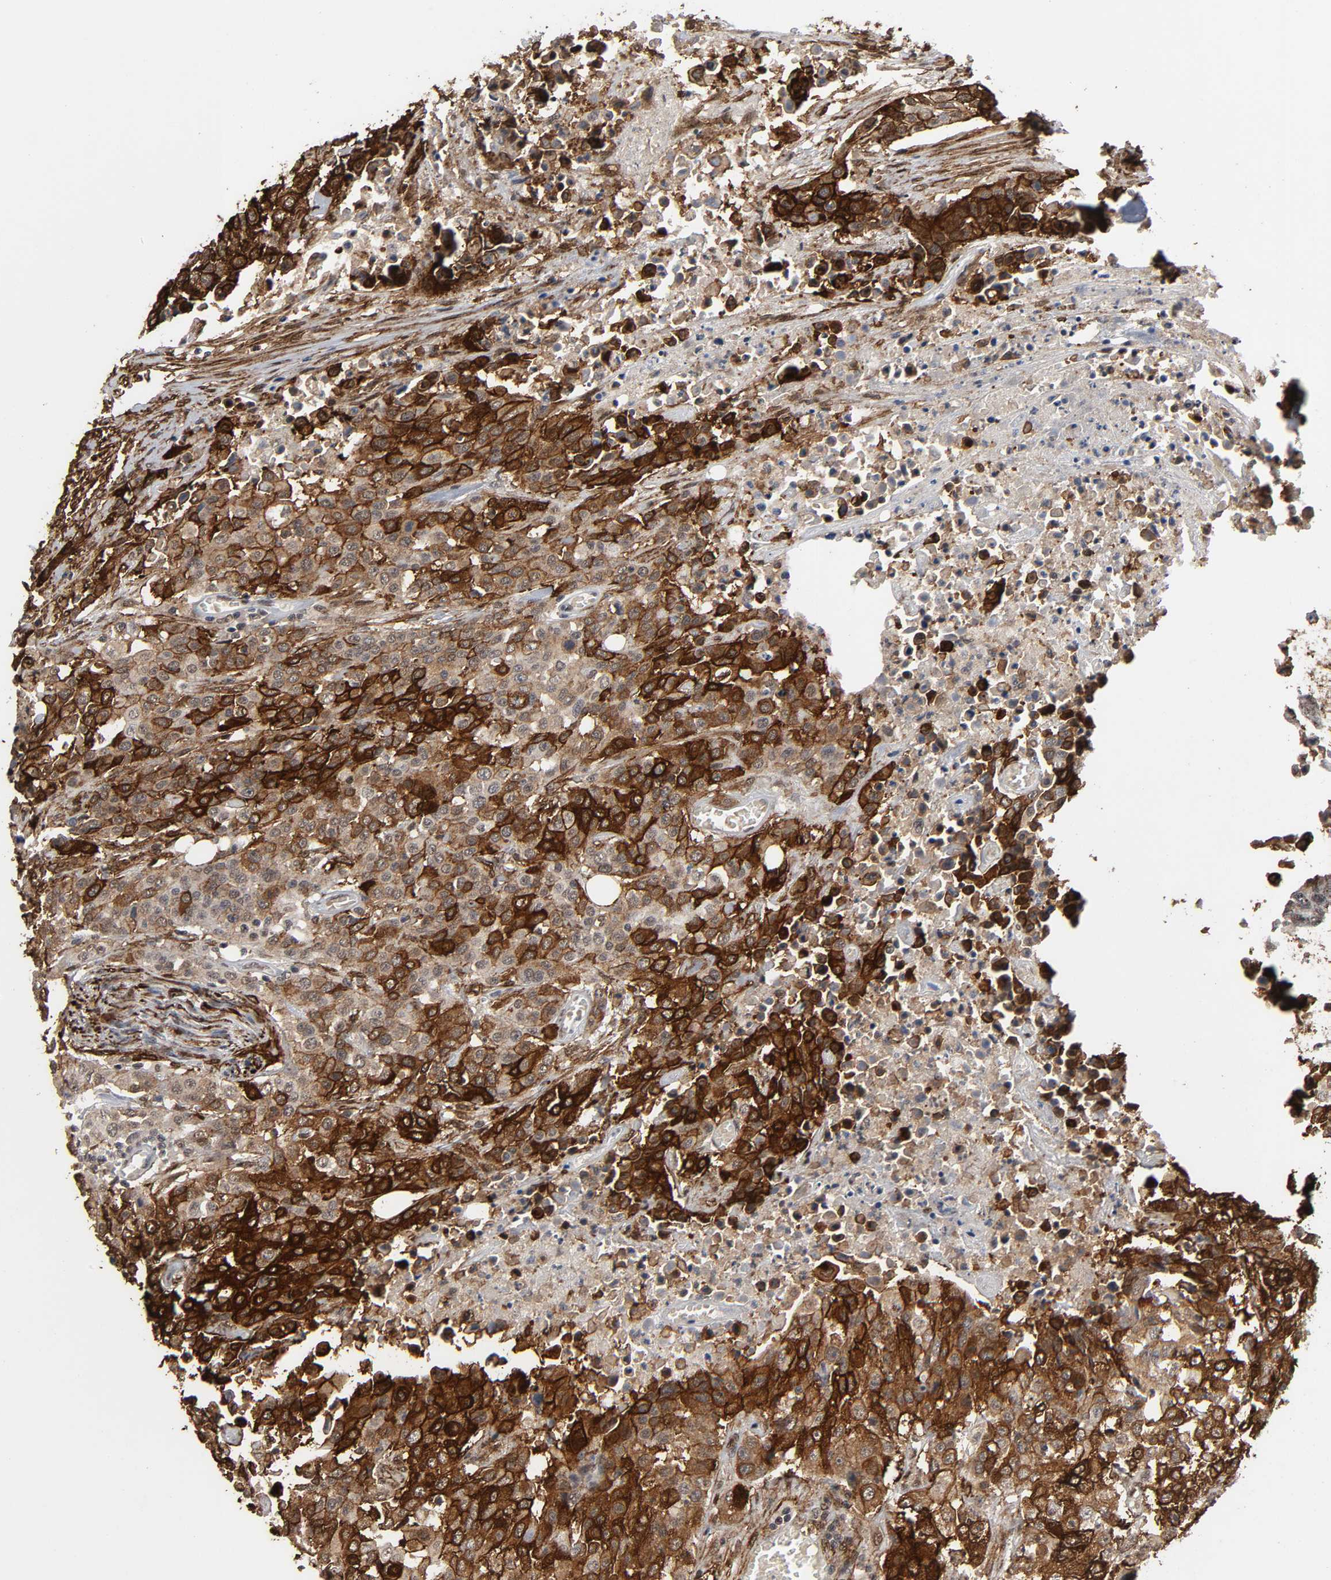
{"staining": {"intensity": "strong", "quantity": "25%-75%", "location": "cytoplasmic/membranous"}, "tissue": "urothelial cancer", "cell_type": "Tumor cells", "image_type": "cancer", "snomed": [{"axis": "morphology", "description": "Urothelial carcinoma, High grade"}, {"axis": "topography", "description": "Urinary bladder"}], "caption": "An immunohistochemistry (IHC) micrograph of neoplastic tissue is shown. Protein staining in brown highlights strong cytoplasmic/membranous positivity in urothelial carcinoma (high-grade) within tumor cells.", "gene": "AHNAK2", "patient": {"sex": "male", "age": 74}}